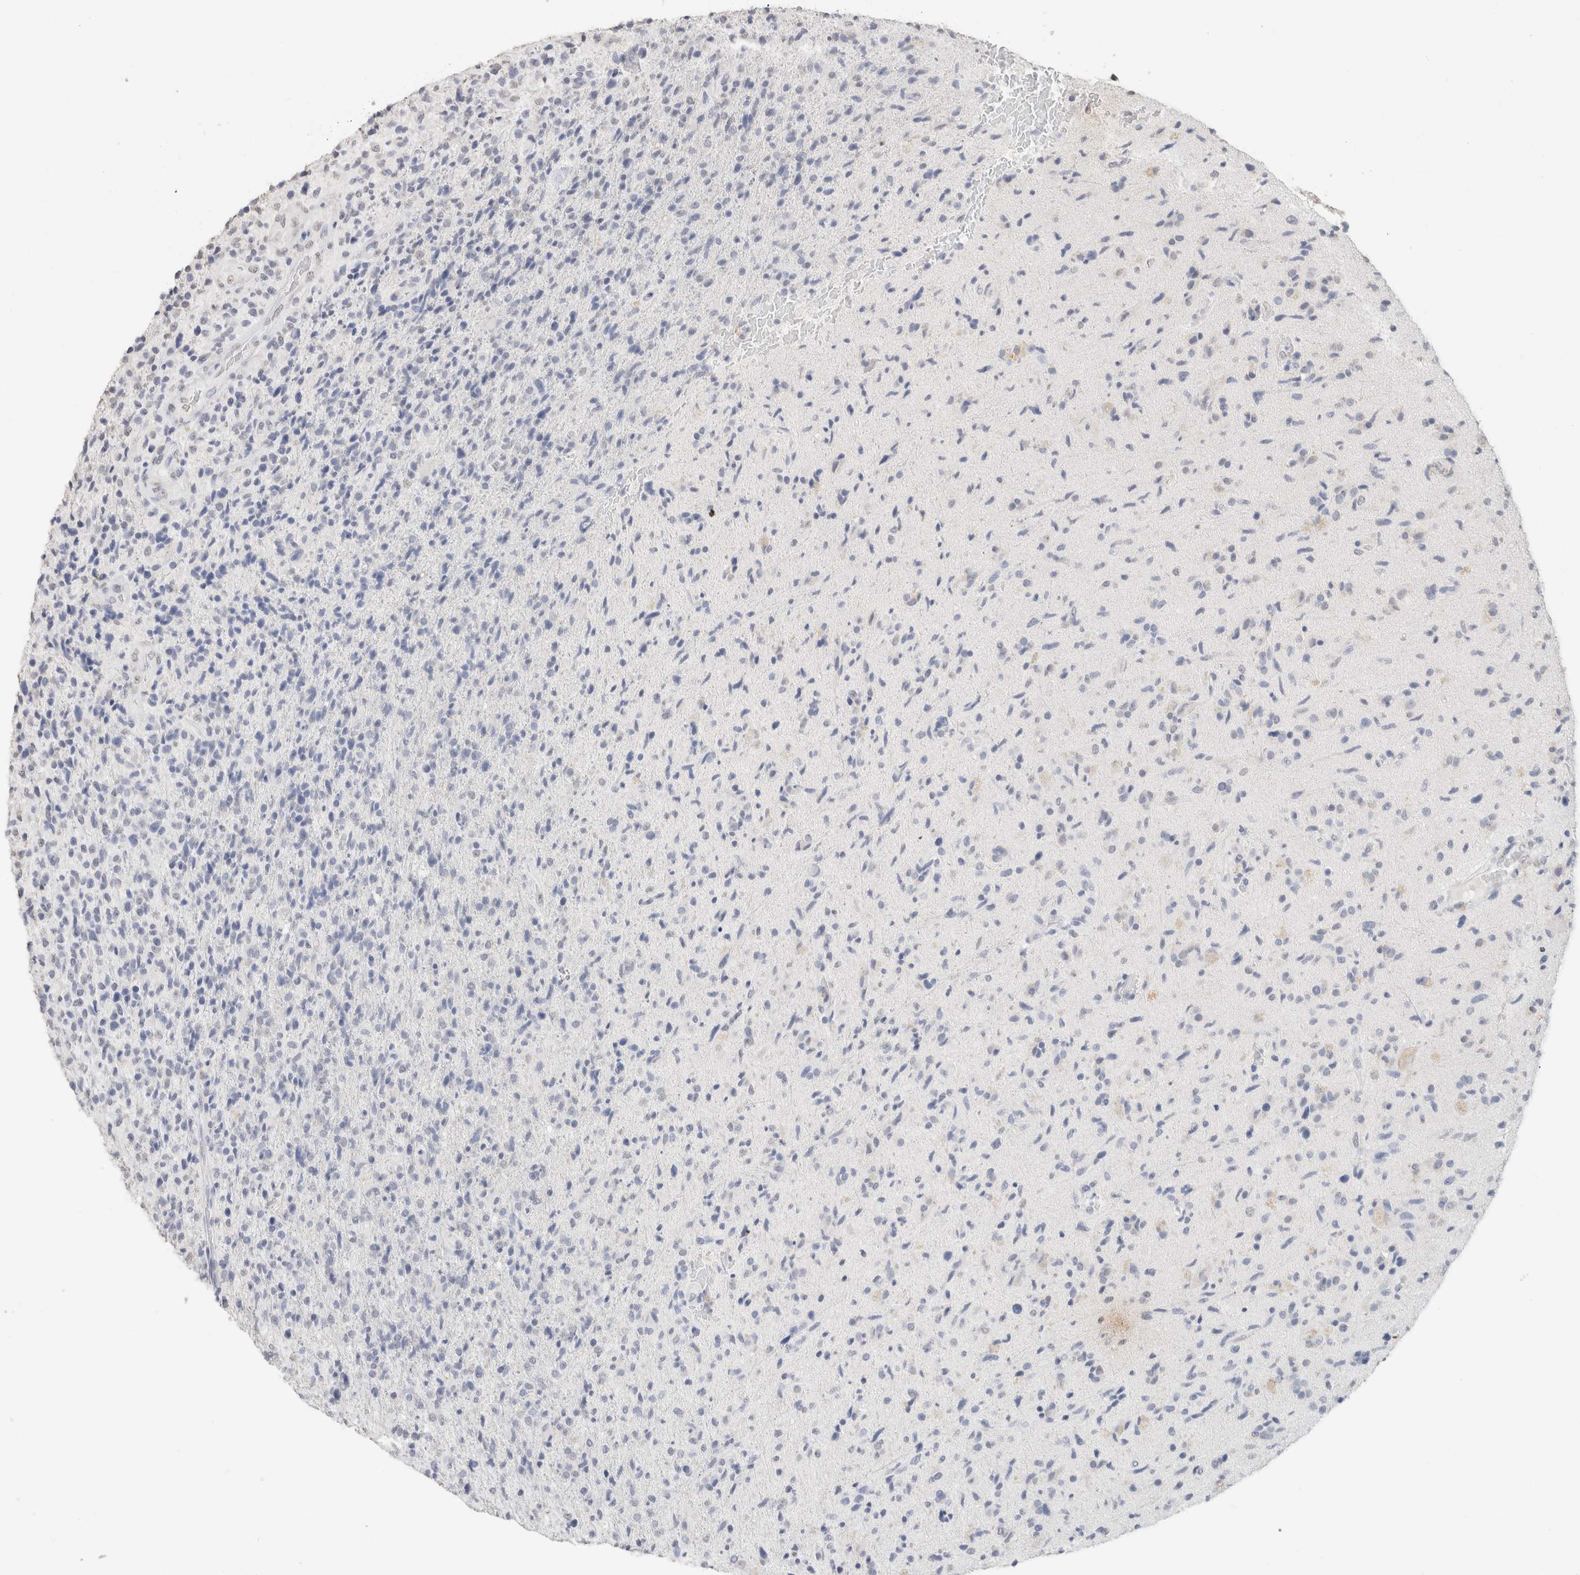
{"staining": {"intensity": "negative", "quantity": "none", "location": "none"}, "tissue": "glioma", "cell_type": "Tumor cells", "image_type": "cancer", "snomed": [{"axis": "morphology", "description": "Glioma, malignant, High grade"}, {"axis": "topography", "description": "Brain"}], "caption": "Protein analysis of glioma demonstrates no significant staining in tumor cells. (Immunohistochemistry (ihc), brightfield microscopy, high magnification).", "gene": "CD80", "patient": {"sex": "male", "age": 72}}